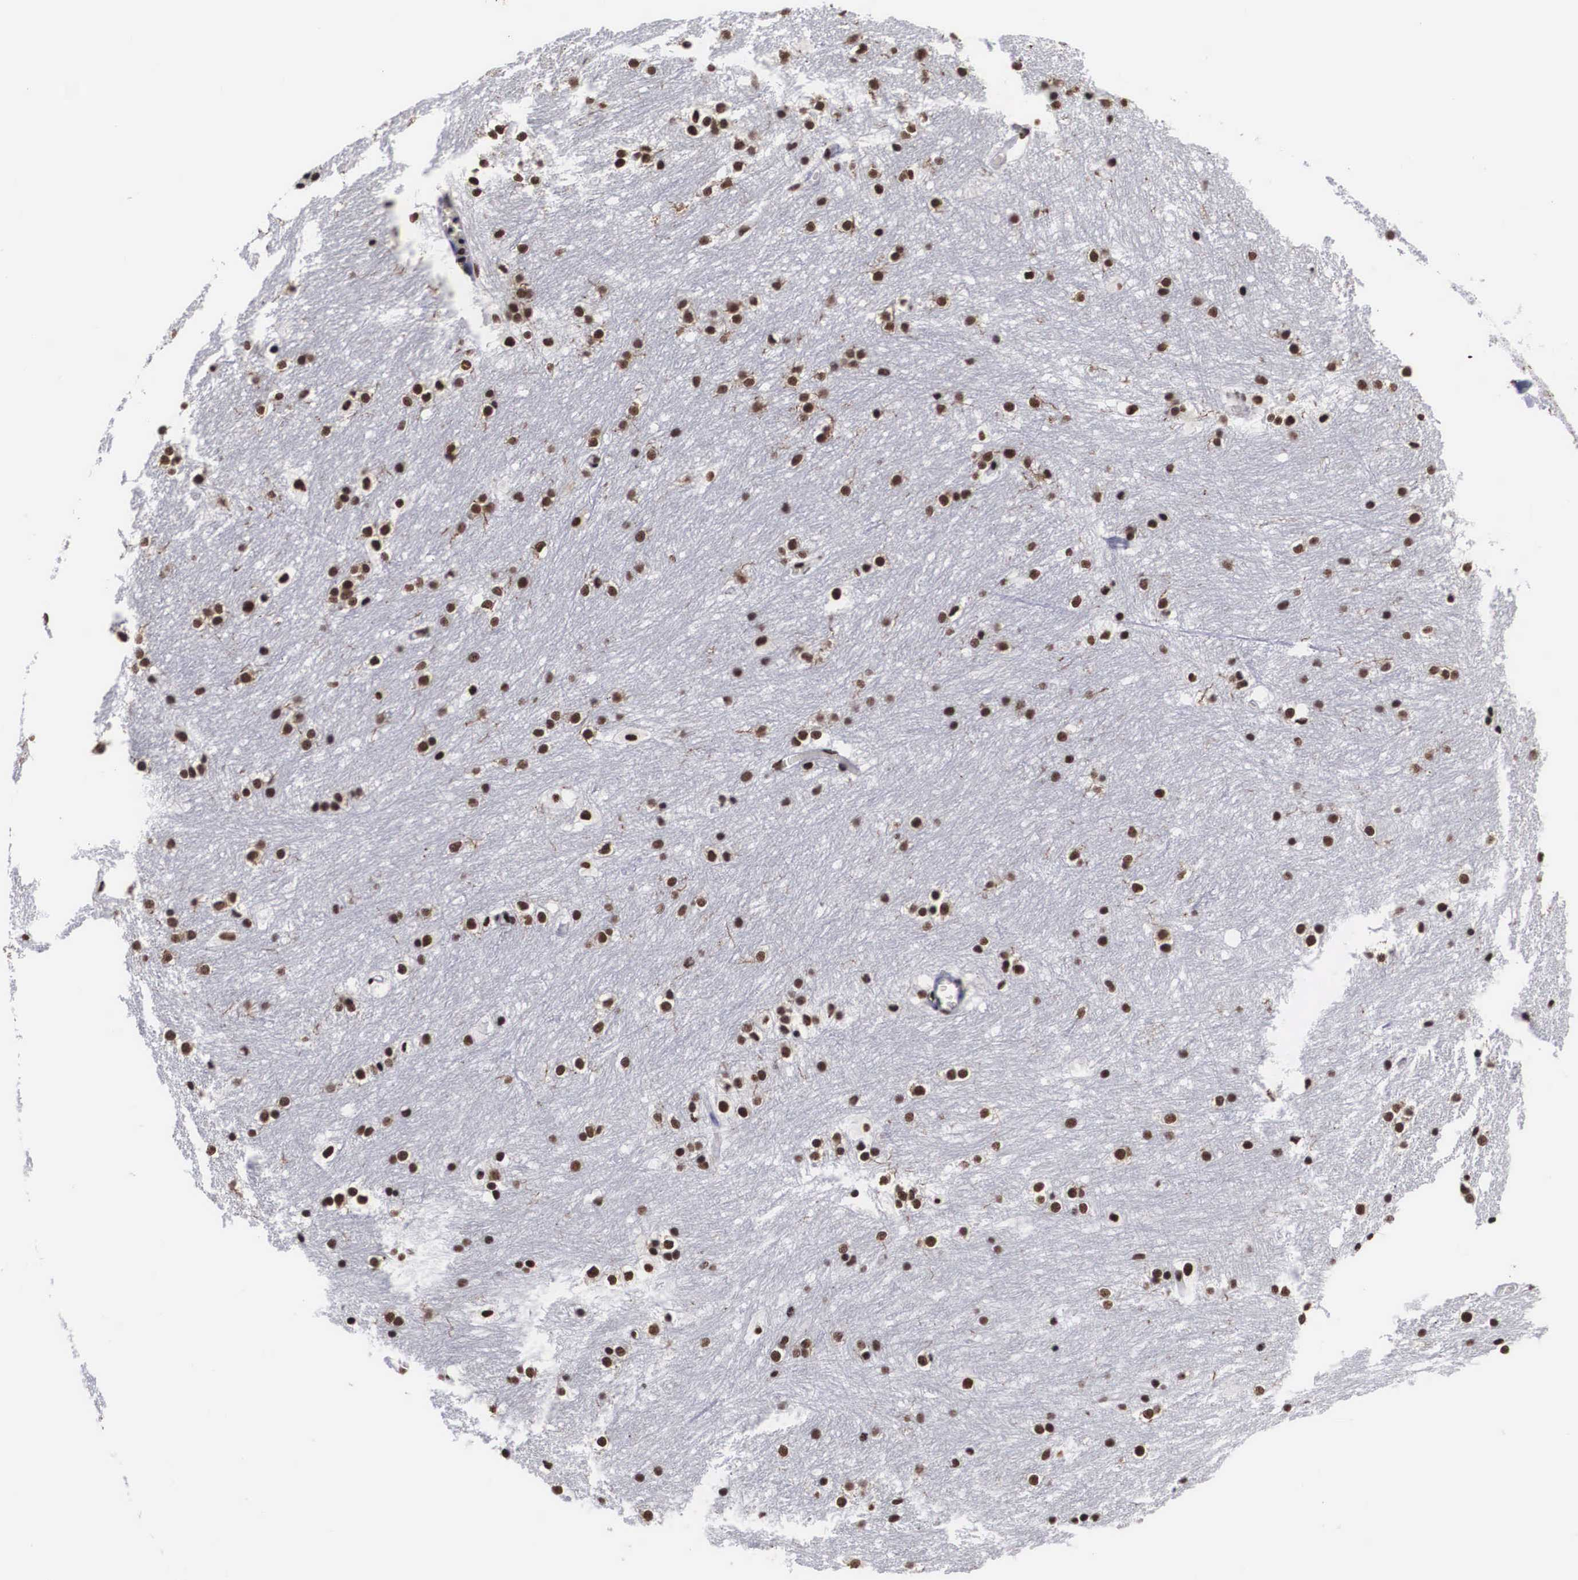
{"staining": {"intensity": "strong", "quantity": ">75%", "location": "nuclear"}, "tissue": "caudate", "cell_type": "Glial cells", "image_type": "normal", "snomed": [{"axis": "morphology", "description": "Normal tissue, NOS"}, {"axis": "topography", "description": "Lateral ventricle wall"}], "caption": "Protein analysis of unremarkable caudate shows strong nuclear positivity in approximately >75% of glial cells.", "gene": "ACIN1", "patient": {"sex": "female", "age": 19}}